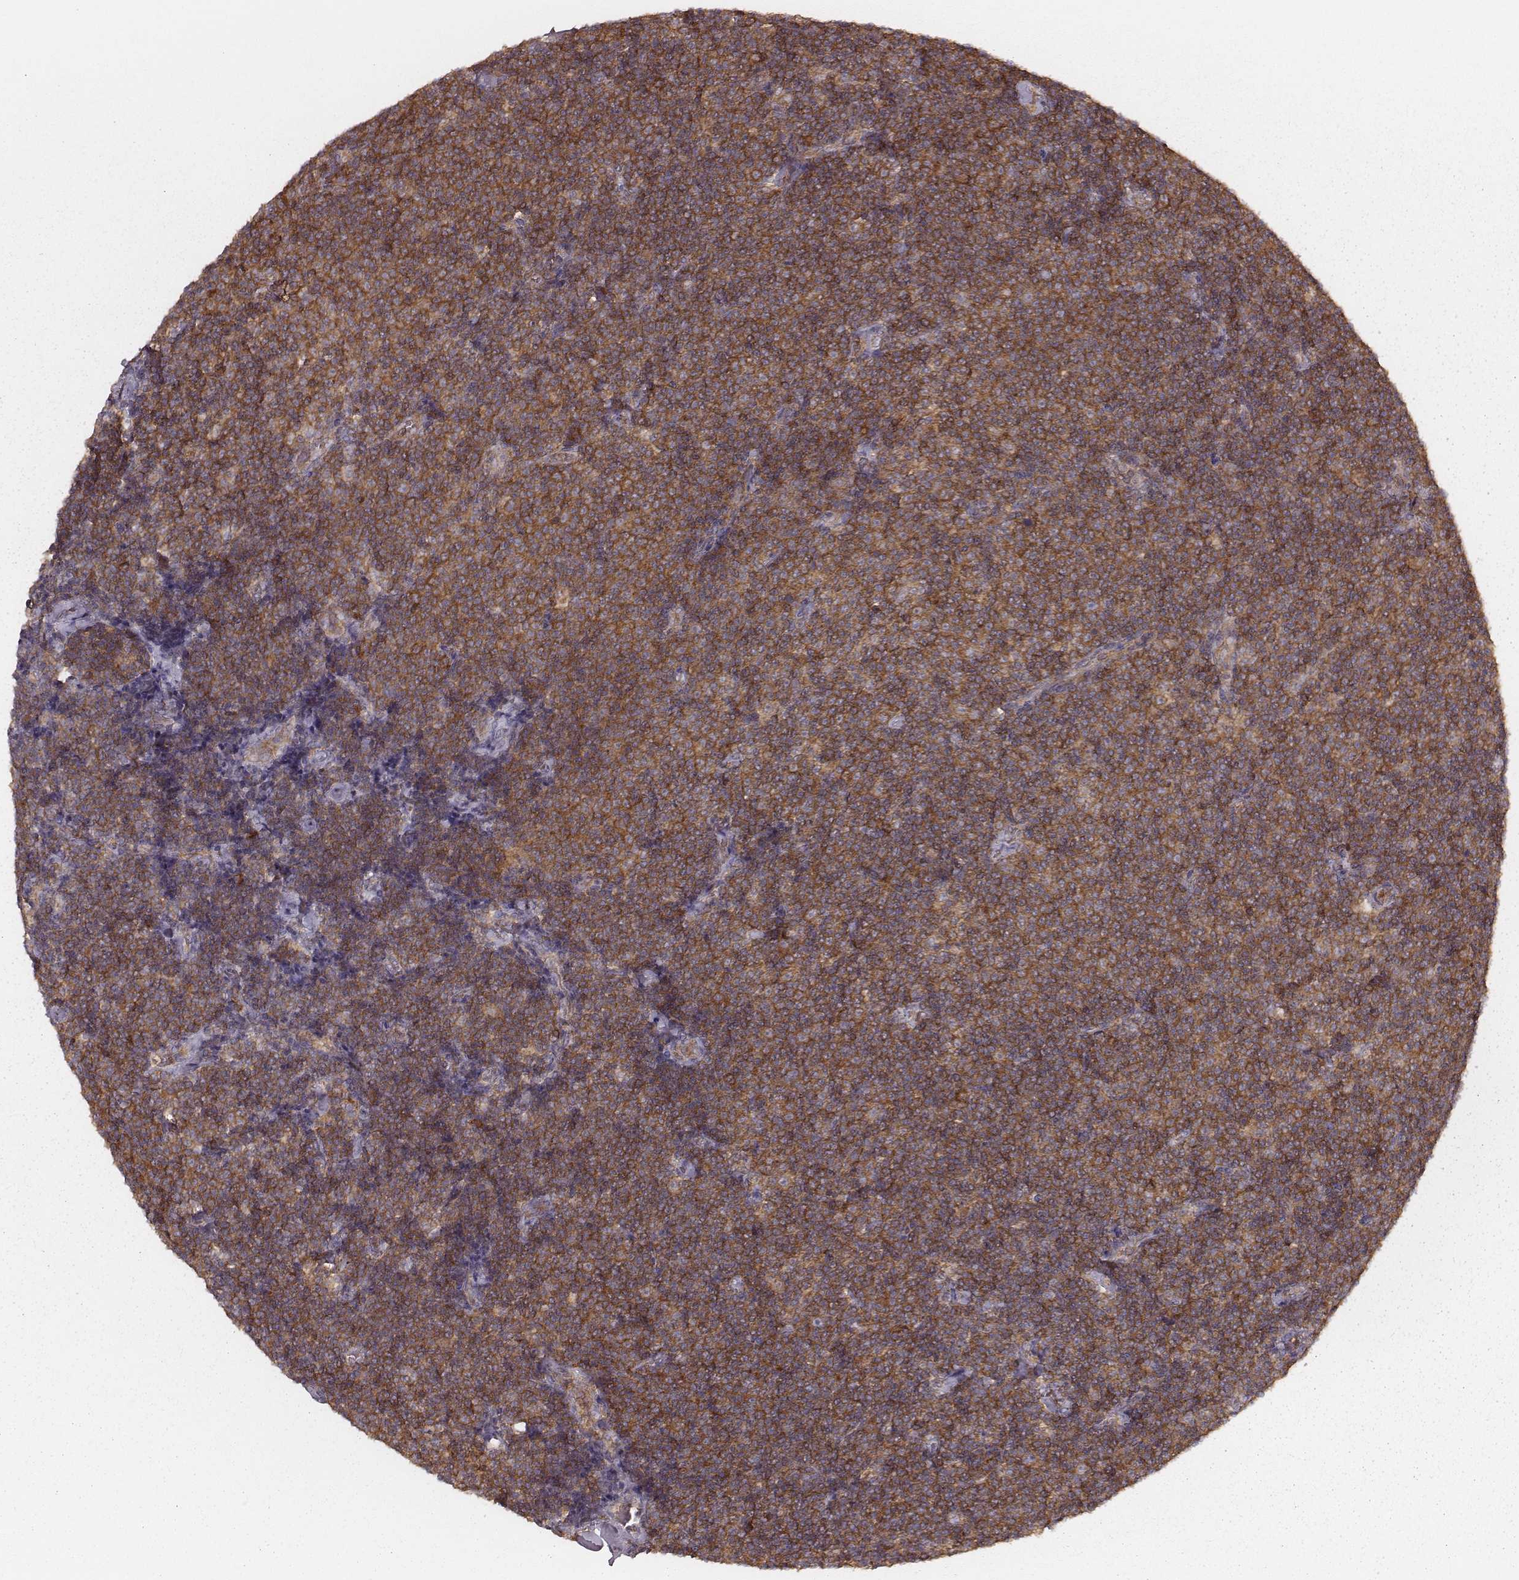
{"staining": {"intensity": "strong", "quantity": ">75%", "location": "cytoplasmic/membranous"}, "tissue": "lymphoma", "cell_type": "Tumor cells", "image_type": "cancer", "snomed": [{"axis": "morphology", "description": "Malignant lymphoma, non-Hodgkin's type, Low grade"}, {"axis": "topography", "description": "Lymph node"}], "caption": "IHC staining of low-grade malignant lymphoma, non-Hodgkin's type, which exhibits high levels of strong cytoplasmic/membranous expression in about >75% of tumor cells indicating strong cytoplasmic/membranous protein positivity. The staining was performed using DAB (3,3'-diaminobenzidine) (brown) for protein detection and nuclei were counterstained in hematoxylin (blue).", "gene": "CARS1", "patient": {"sex": "male", "age": 81}}